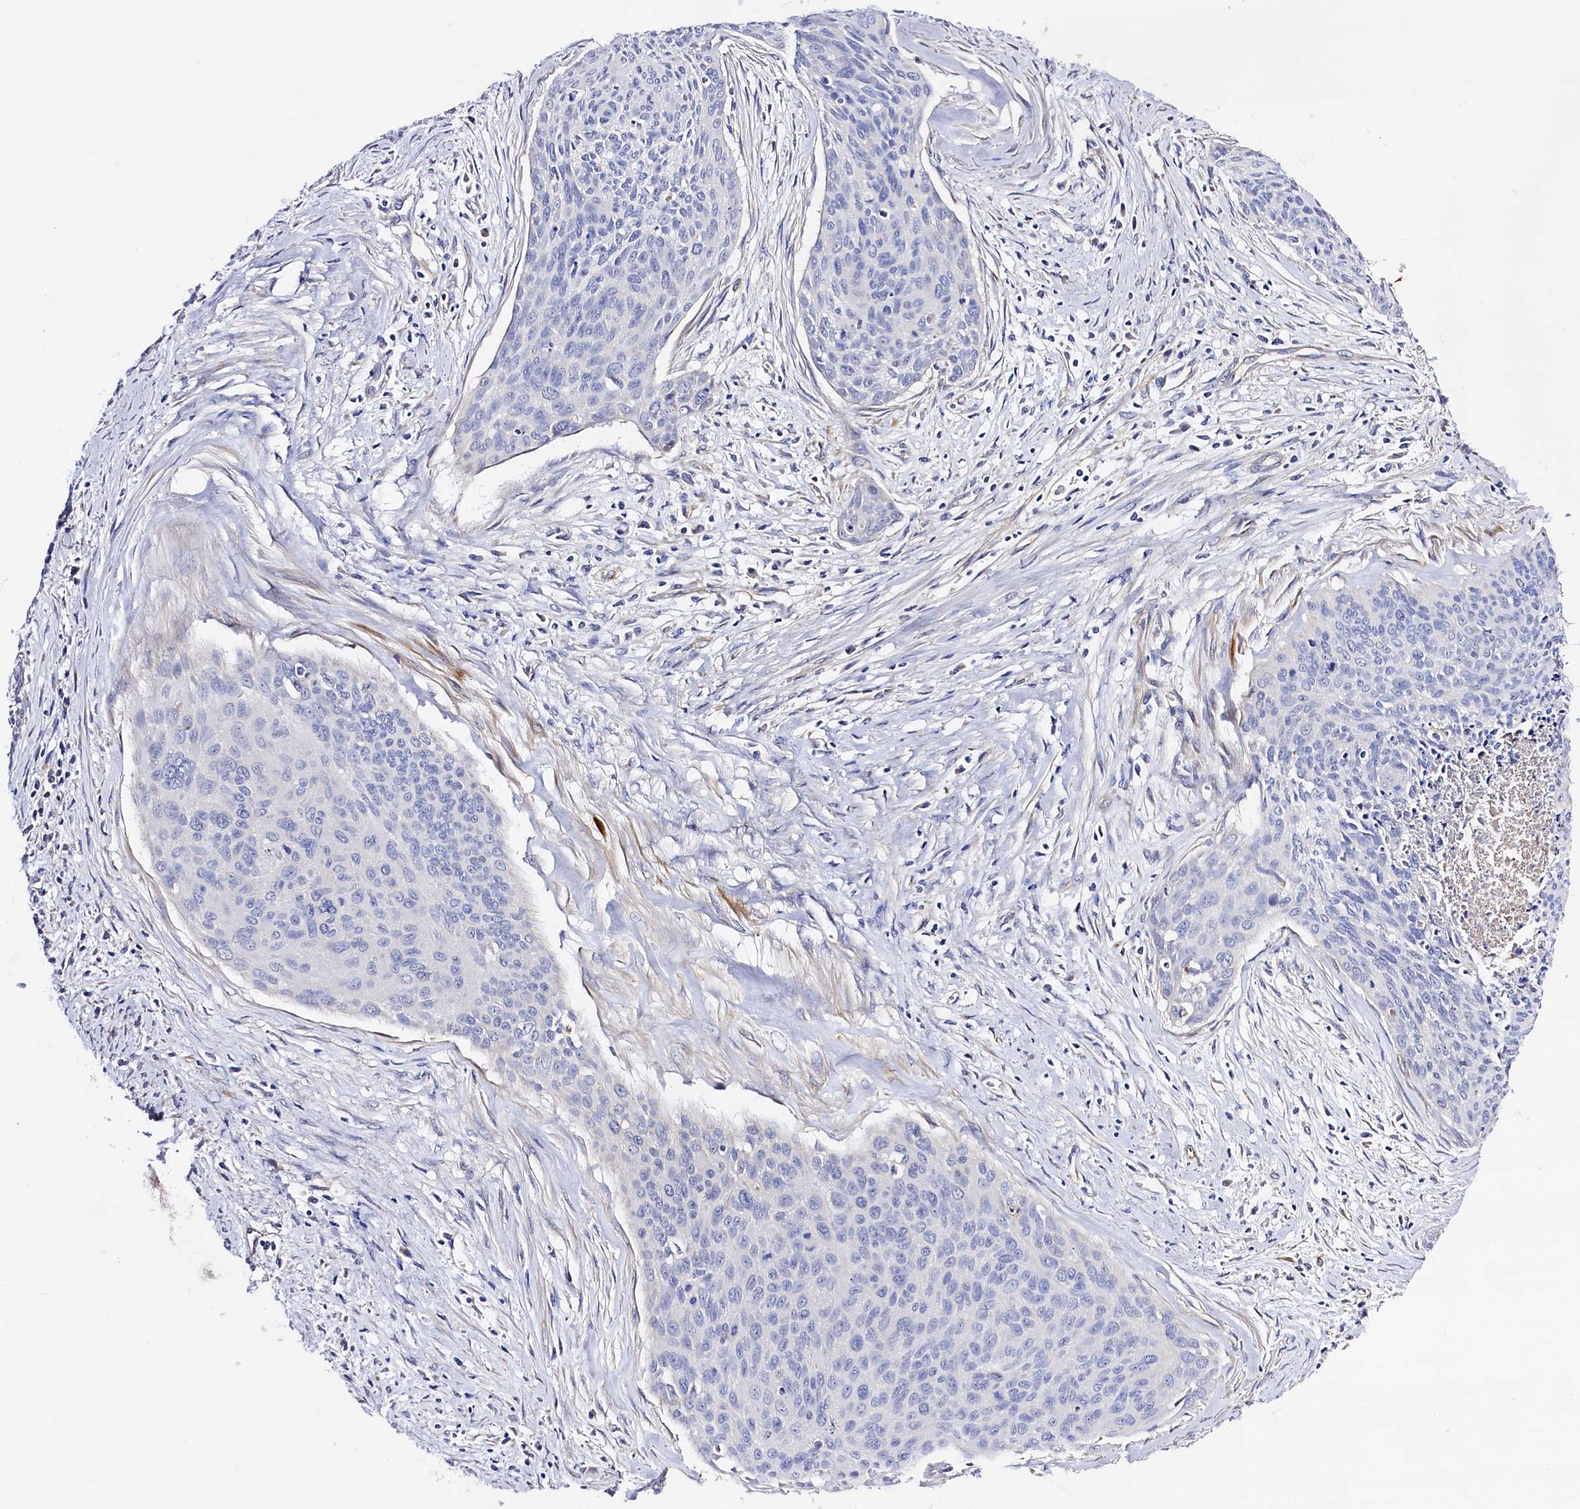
{"staining": {"intensity": "negative", "quantity": "none", "location": "none"}, "tissue": "cervical cancer", "cell_type": "Tumor cells", "image_type": "cancer", "snomed": [{"axis": "morphology", "description": "Squamous cell carcinoma, NOS"}, {"axis": "topography", "description": "Cervix"}], "caption": "DAB (3,3'-diaminobenzidine) immunohistochemical staining of cervical cancer displays no significant positivity in tumor cells. (Stains: DAB (3,3'-diaminobenzidine) immunohistochemistry (IHC) with hematoxylin counter stain, Microscopy: brightfield microscopy at high magnification).", "gene": "SLC7A1", "patient": {"sex": "female", "age": 55}}